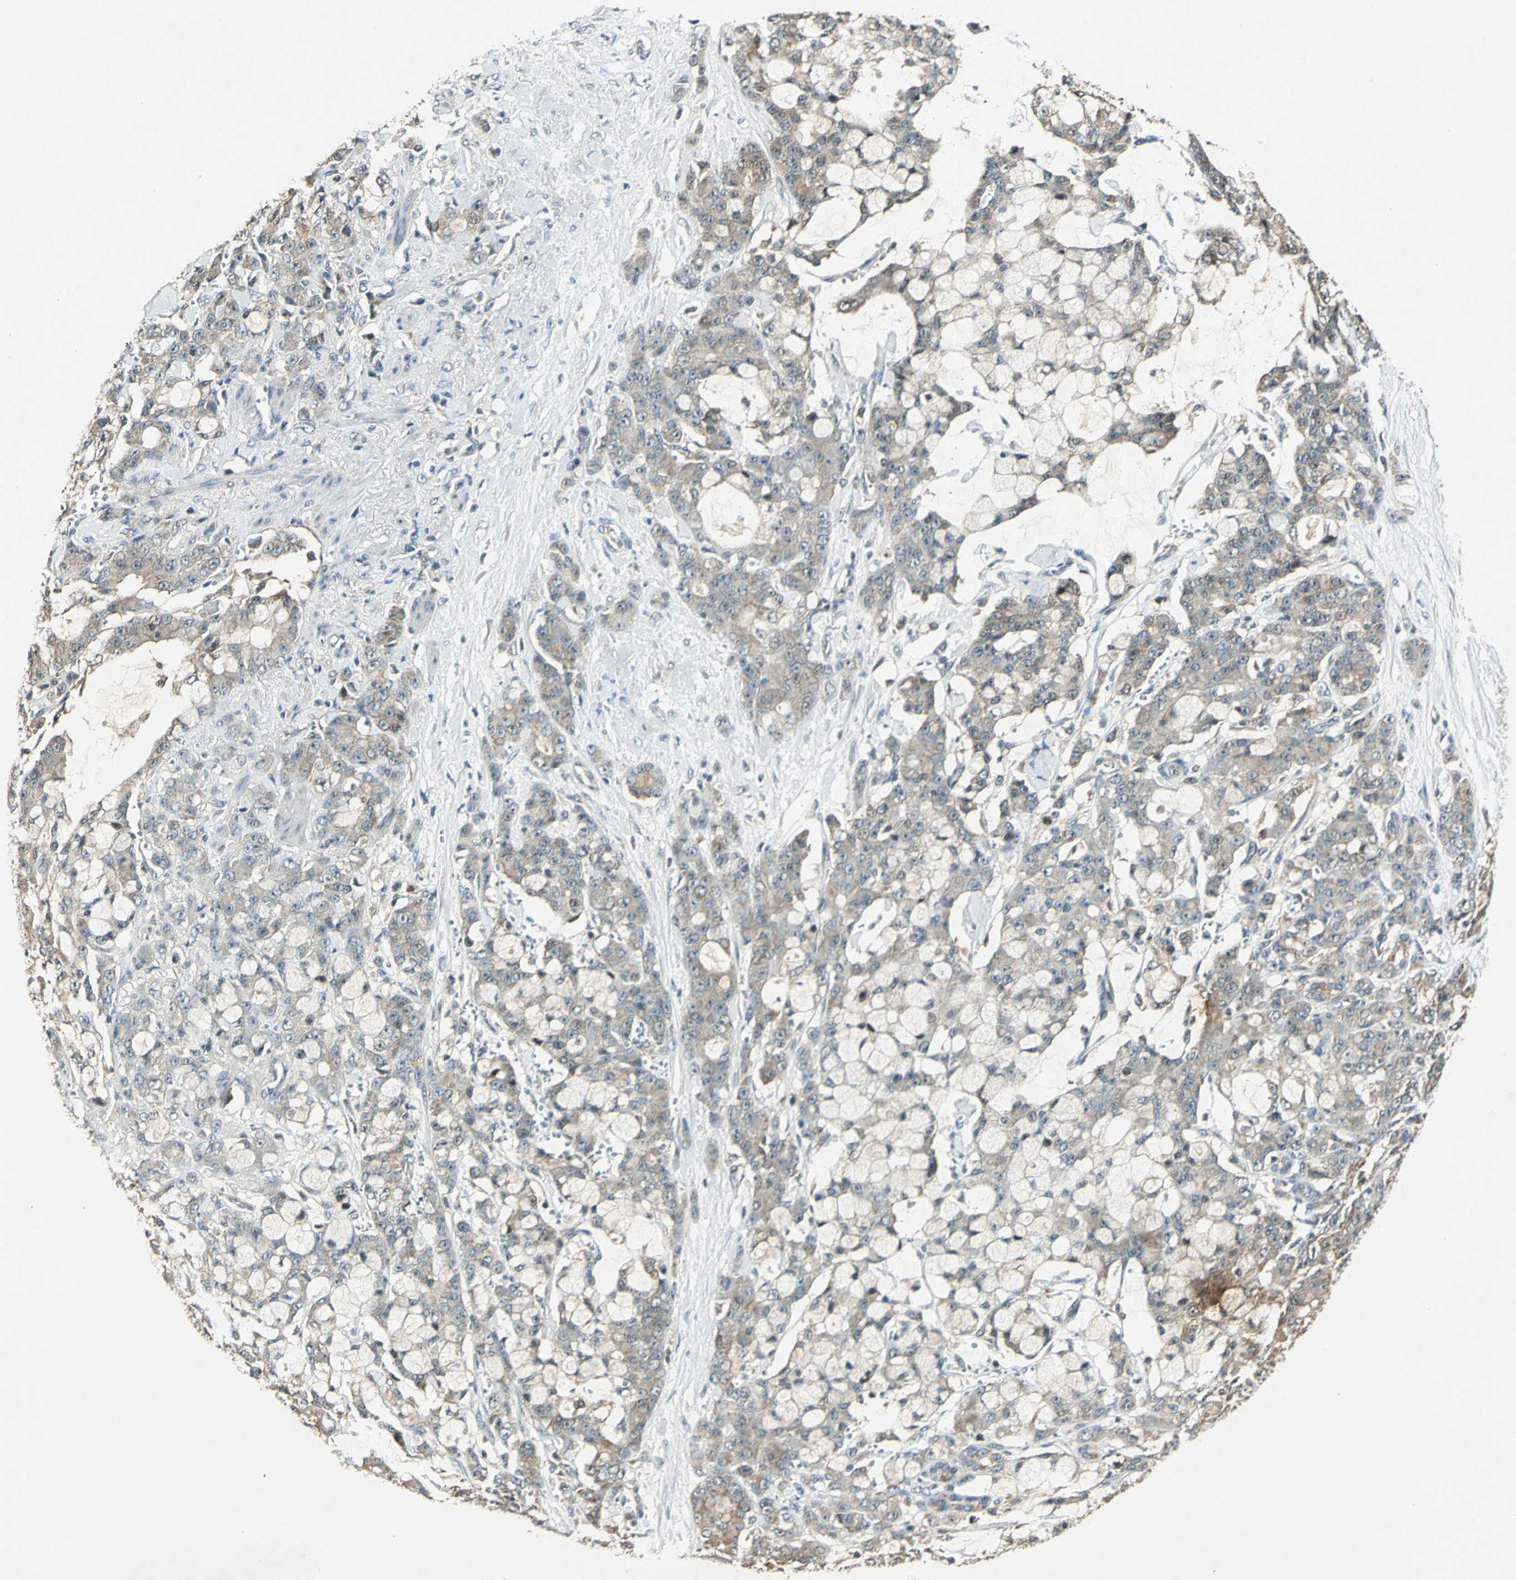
{"staining": {"intensity": "weak", "quantity": ">75%", "location": "cytoplasmic/membranous"}, "tissue": "pancreatic cancer", "cell_type": "Tumor cells", "image_type": "cancer", "snomed": [{"axis": "morphology", "description": "Adenocarcinoma, NOS"}, {"axis": "topography", "description": "Pancreas"}], "caption": "Immunohistochemistry (DAB (3,3'-diaminobenzidine)) staining of pancreatic adenocarcinoma exhibits weak cytoplasmic/membranous protein staining in approximately >75% of tumor cells.", "gene": "AHSA1", "patient": {"sex": "female", "age": 73}}